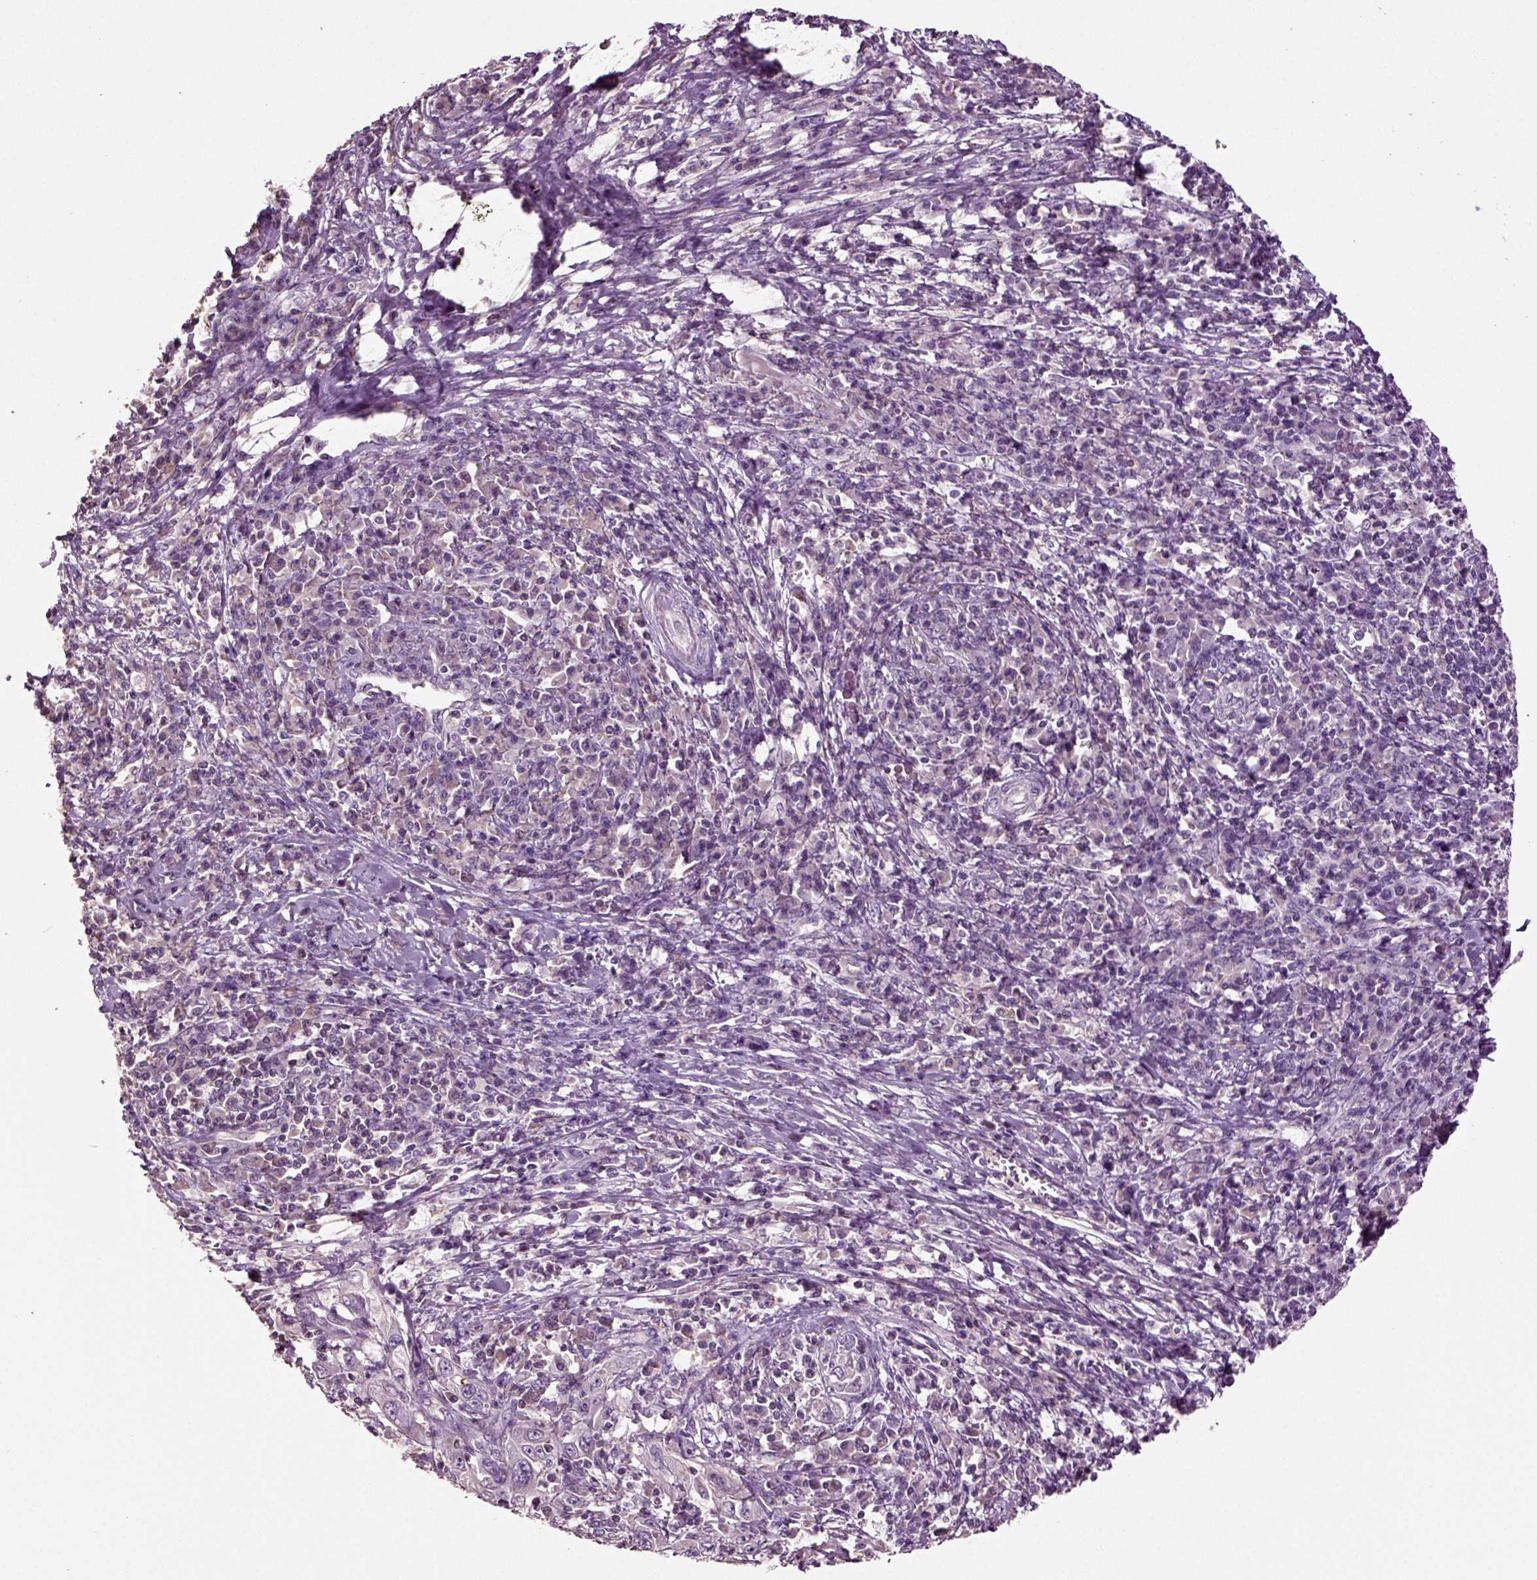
{"staining": {"intensity": "negative", "quantity": "none", "location": "none"}, "tissue": "cervical cancer", "cell_type": "Tumor cells", "image_type": "cancer", "snomed": [{"axis": "morphology", "description": "Squamous cell carcinoma, NOS"}, {"axis": "topography", "description": "Cervix"}], "caption": "Cervical squamous cell carcinoma was stained to show a protein in brown. There is no significant staining in tumor cells.", "gene": "DEFB118", "patient": {"sex": "female", "age": 46}}